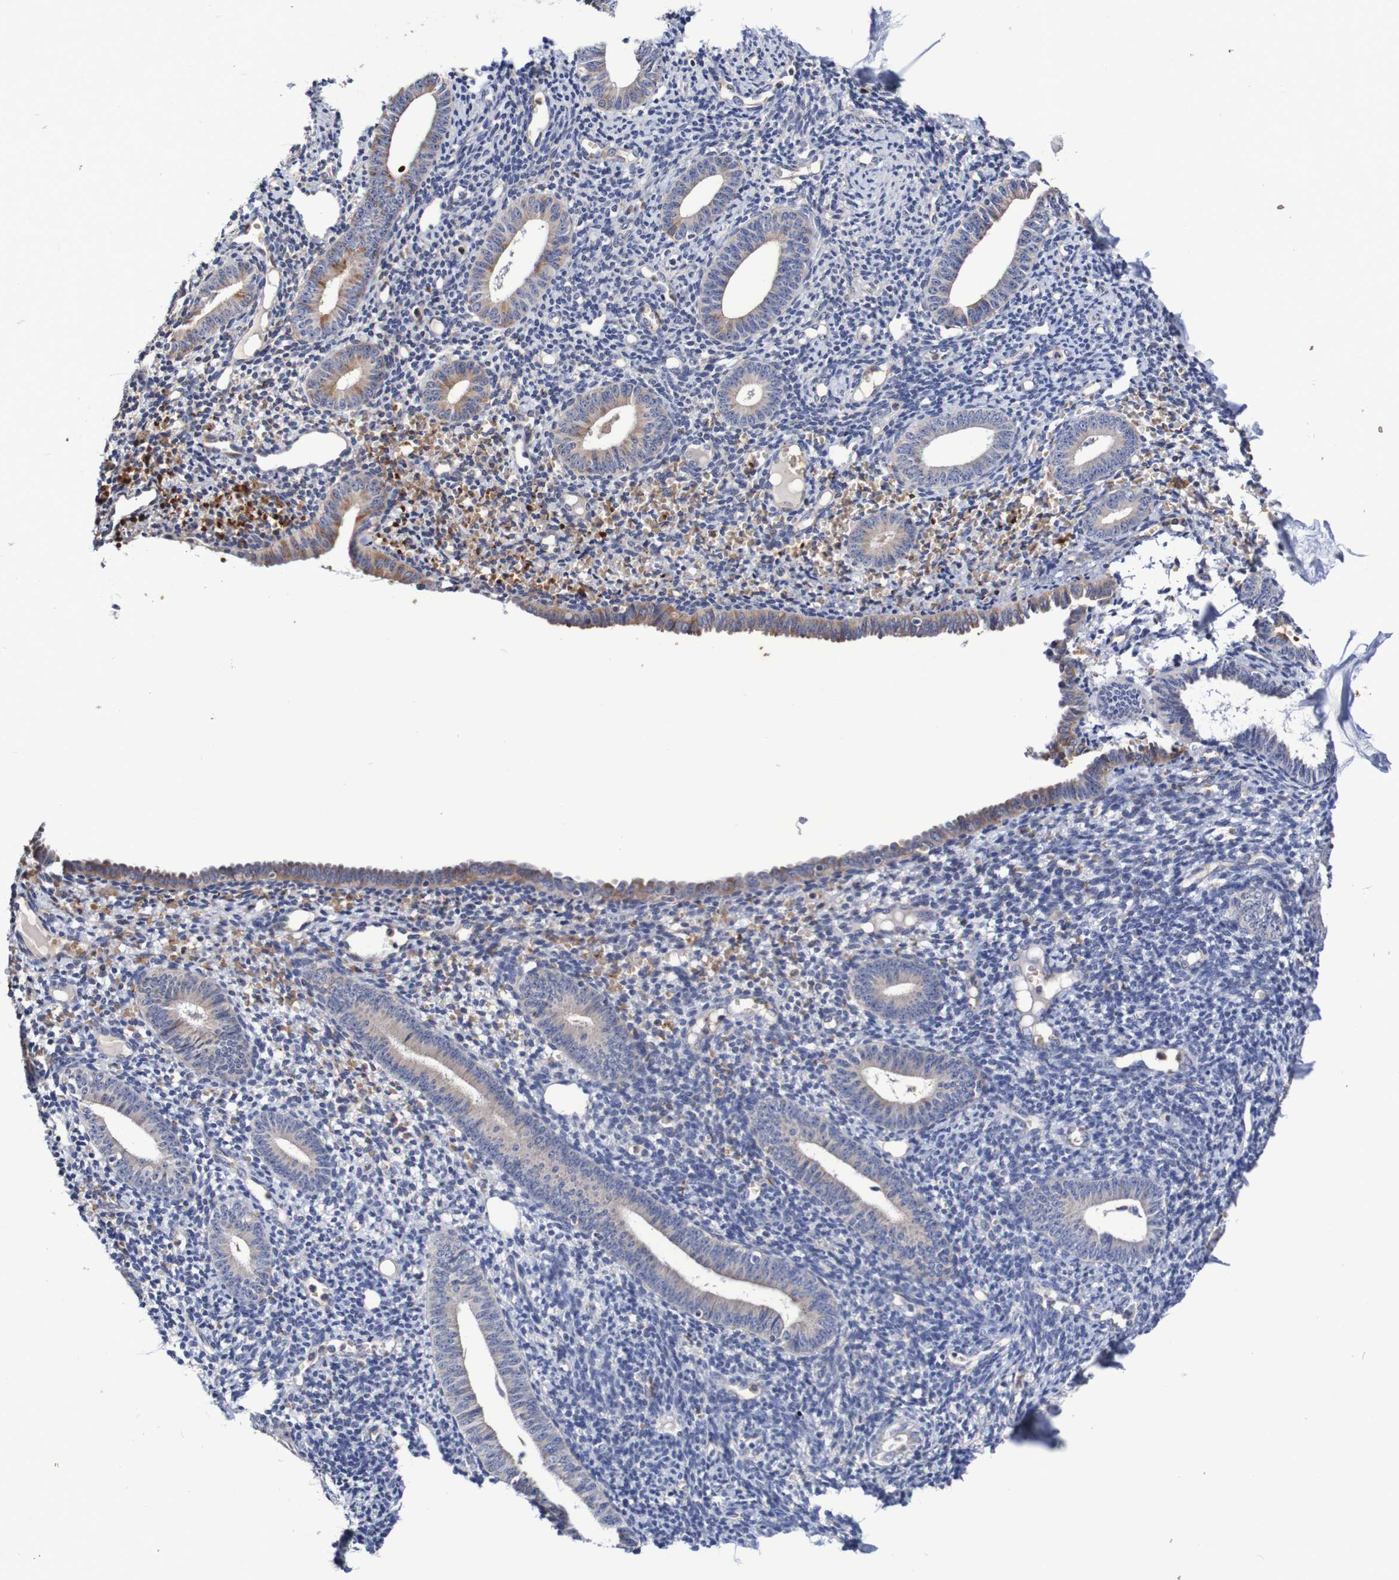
{"staining": {"intensity": "moderate", "quantity": "<25%", "location": "cytoplasmic/membranous"}, "tissue": "endometrium", "cell_type": "Cells in endometrial stroma", "image_type": "normal", "snomed": [{"axis": "morphology", "description": "Normal tissue, NOS"}, {"axis": "topography", "description": "Endometrium"}], "caption": "This photomicrograph demonstrates immunohistochemistry (IHC) staining of unremarkable human endometrium, with low moderate cytoplasmic/membranous staining in about <25% of cells in endometrial stroma.", "gene": "WNT4", "patient": {"sex": "female", "age": 50}}